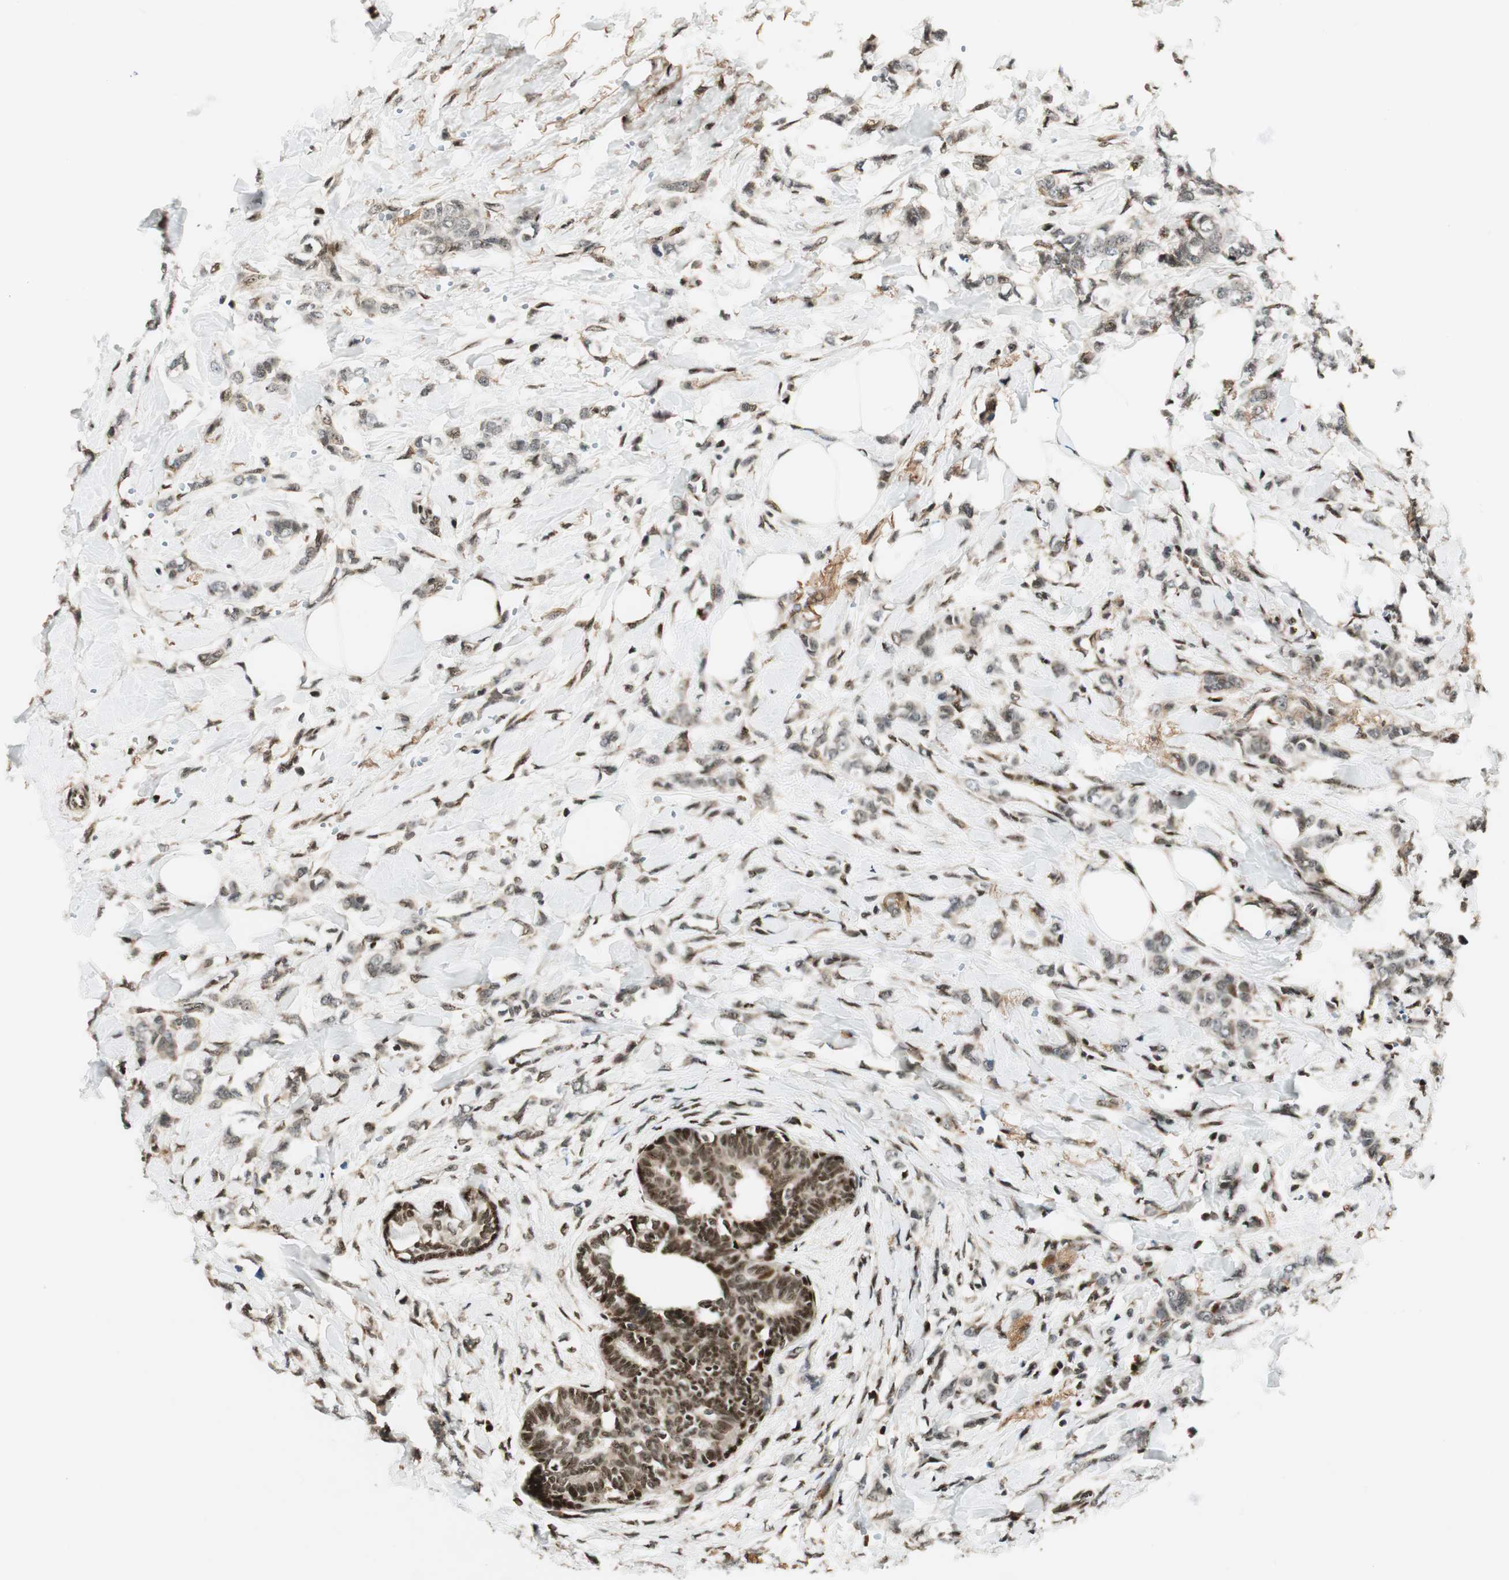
{"staining": {"intensity": "moderate", "quantity": "<25%", "location": "nuclear"}, "tissue": "breast cancer", "cell_type": "Tumor cells", "image_type": "cancer", "snomed": [{"axis": "morphology", "description": "Lobular carcinoma, in situ"}, {"axis": "morphology", "description": "Lobular carcinoma"}, {"axis": "topography", "description": "Breast"}], "caption": "The image shows staining of breast lobular carcinoma in situ, revealing moderate nuclear protein staining (brown color) within tumor cells. The protein is shown in brown color, while the nuclei are stained blue.", "gene": "RING1", "patient": {"sex": "female", "age": 41}}